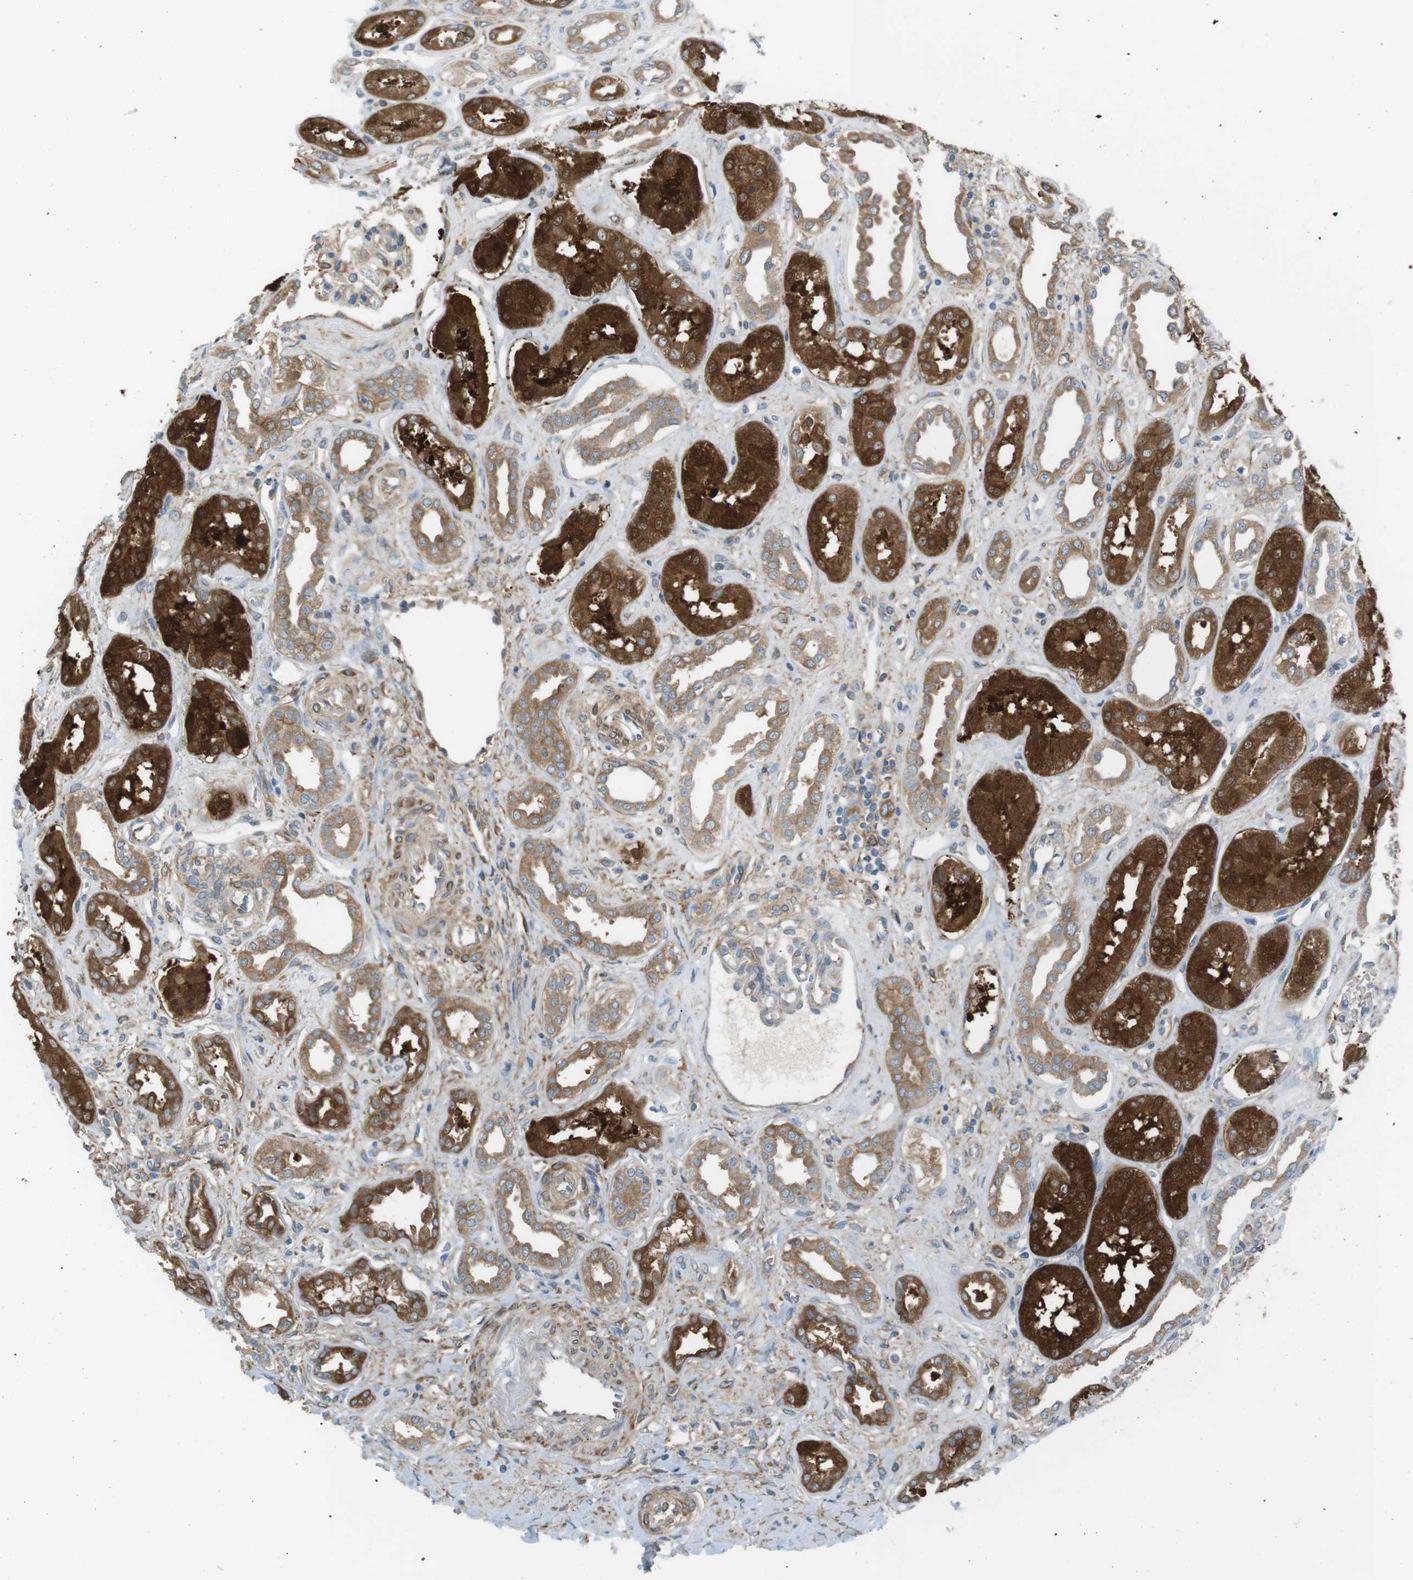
{"staining": {"intensity": "moderate", "quantity": "<25%", "location": "cytoplasmic/membranous"}, "tissue": "kidney", "cell_type": "Cells in glomeruli", "image_type": "normal", "snomed": [{"axis": "morphology", "description": "Normal tissue, NOS"}, {"axis": "topography", "description": "Kidney"}], "caption": "This micrograph exhibits immunohistochemistry staining of normal human kidney, with low moderate cytoplasmic/membranous expression in approximately <25% of cells in glomeruli.", "gene": "PEPD", "patient": {"sex": "male", "age": 59}}